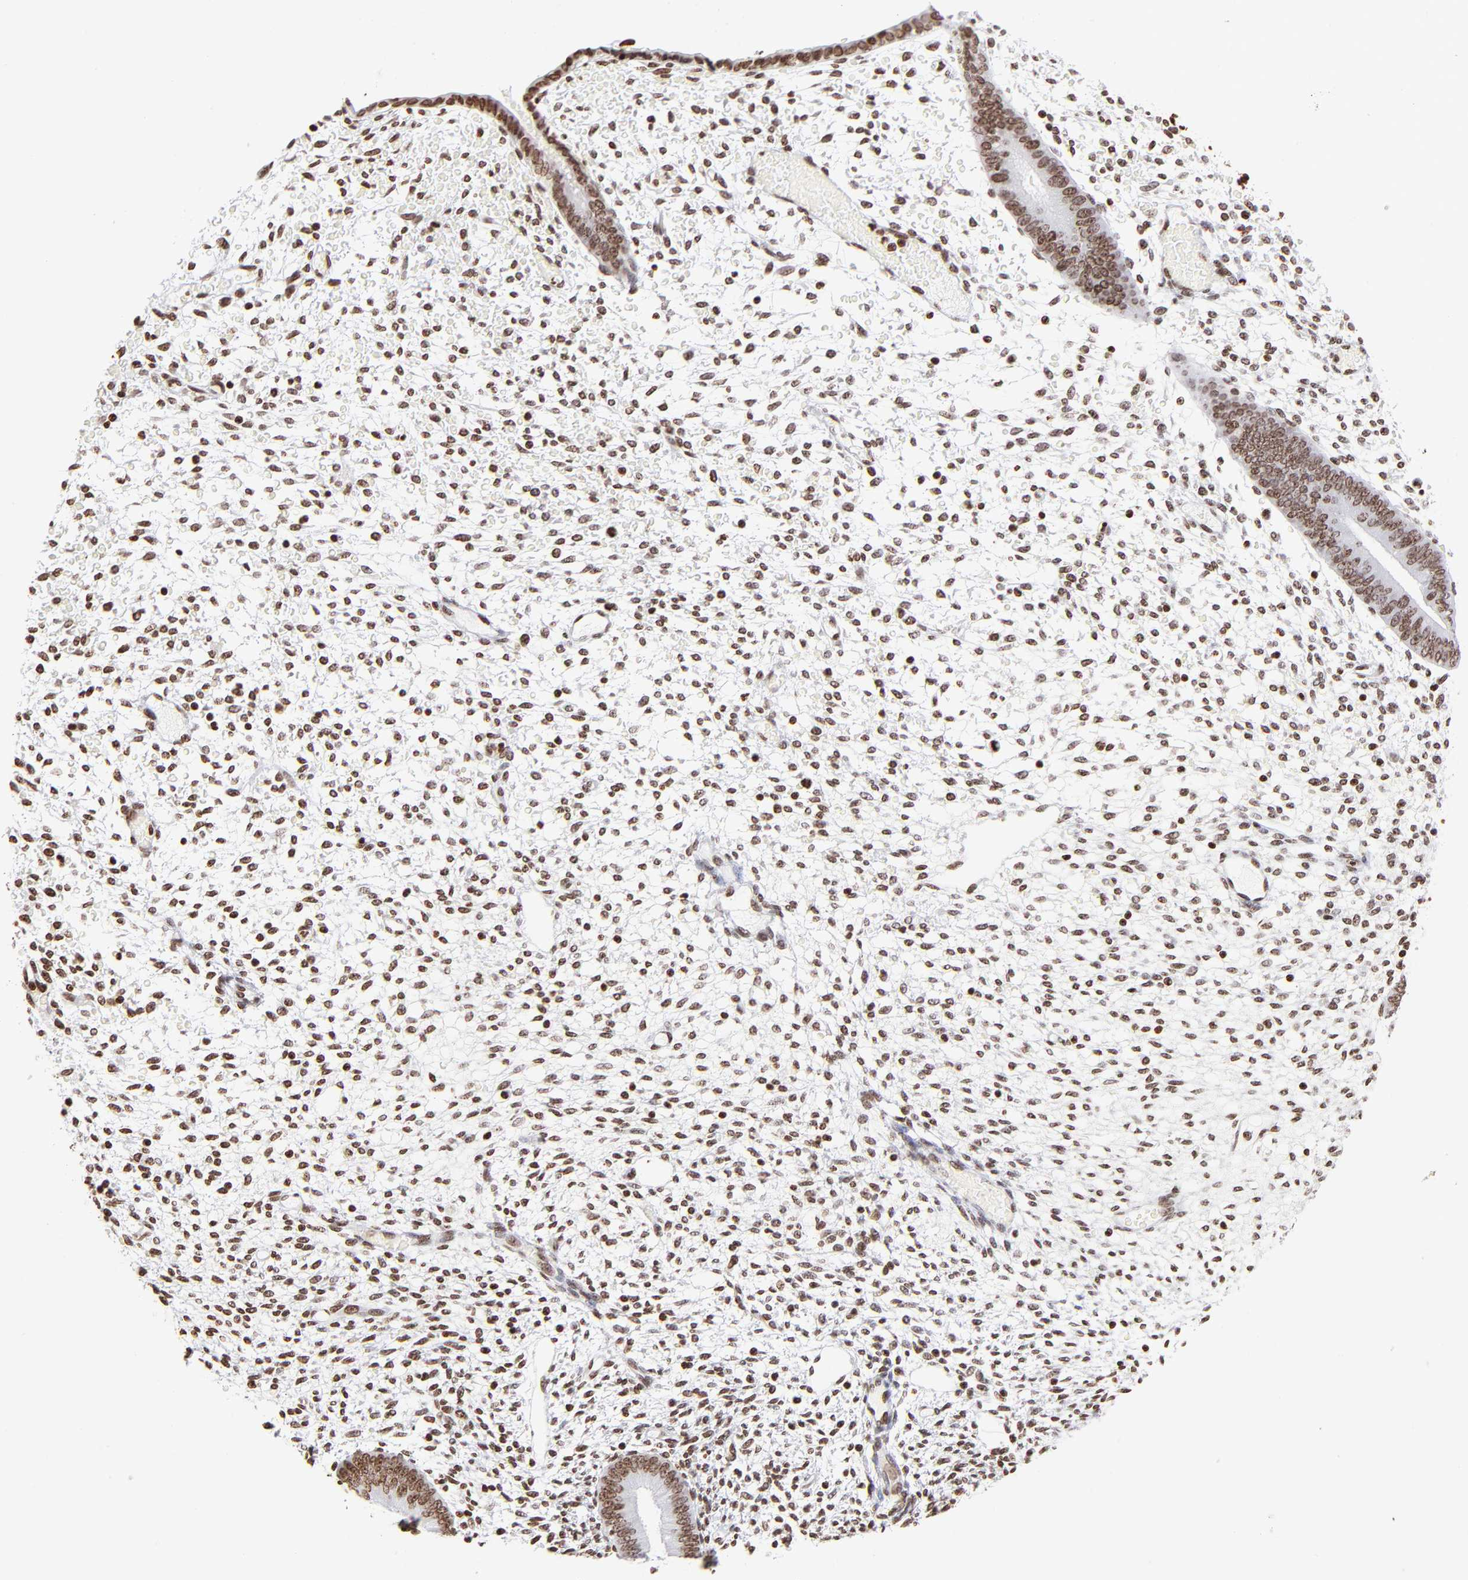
{"staining": {"intensity": "strong", "quantity": ">75%", "location": "nuclear"}, "tissue": "endometrium", "cell_type": "Cells in endometrial stroma", "image_type": "normal", "snomed": [{"axis": "morphology", "description": "Normal tissue, NOS"}, {"axis": "topography", "description": "Endometrium"}], "caption": "Protein positivity by immunohistochemistry shows strong nuclear staining in approximately >75% of cells in endometrial stroma in normal endometrium.", "gene": "RTL4", "patient": {"sex": "female", "age": 42}}